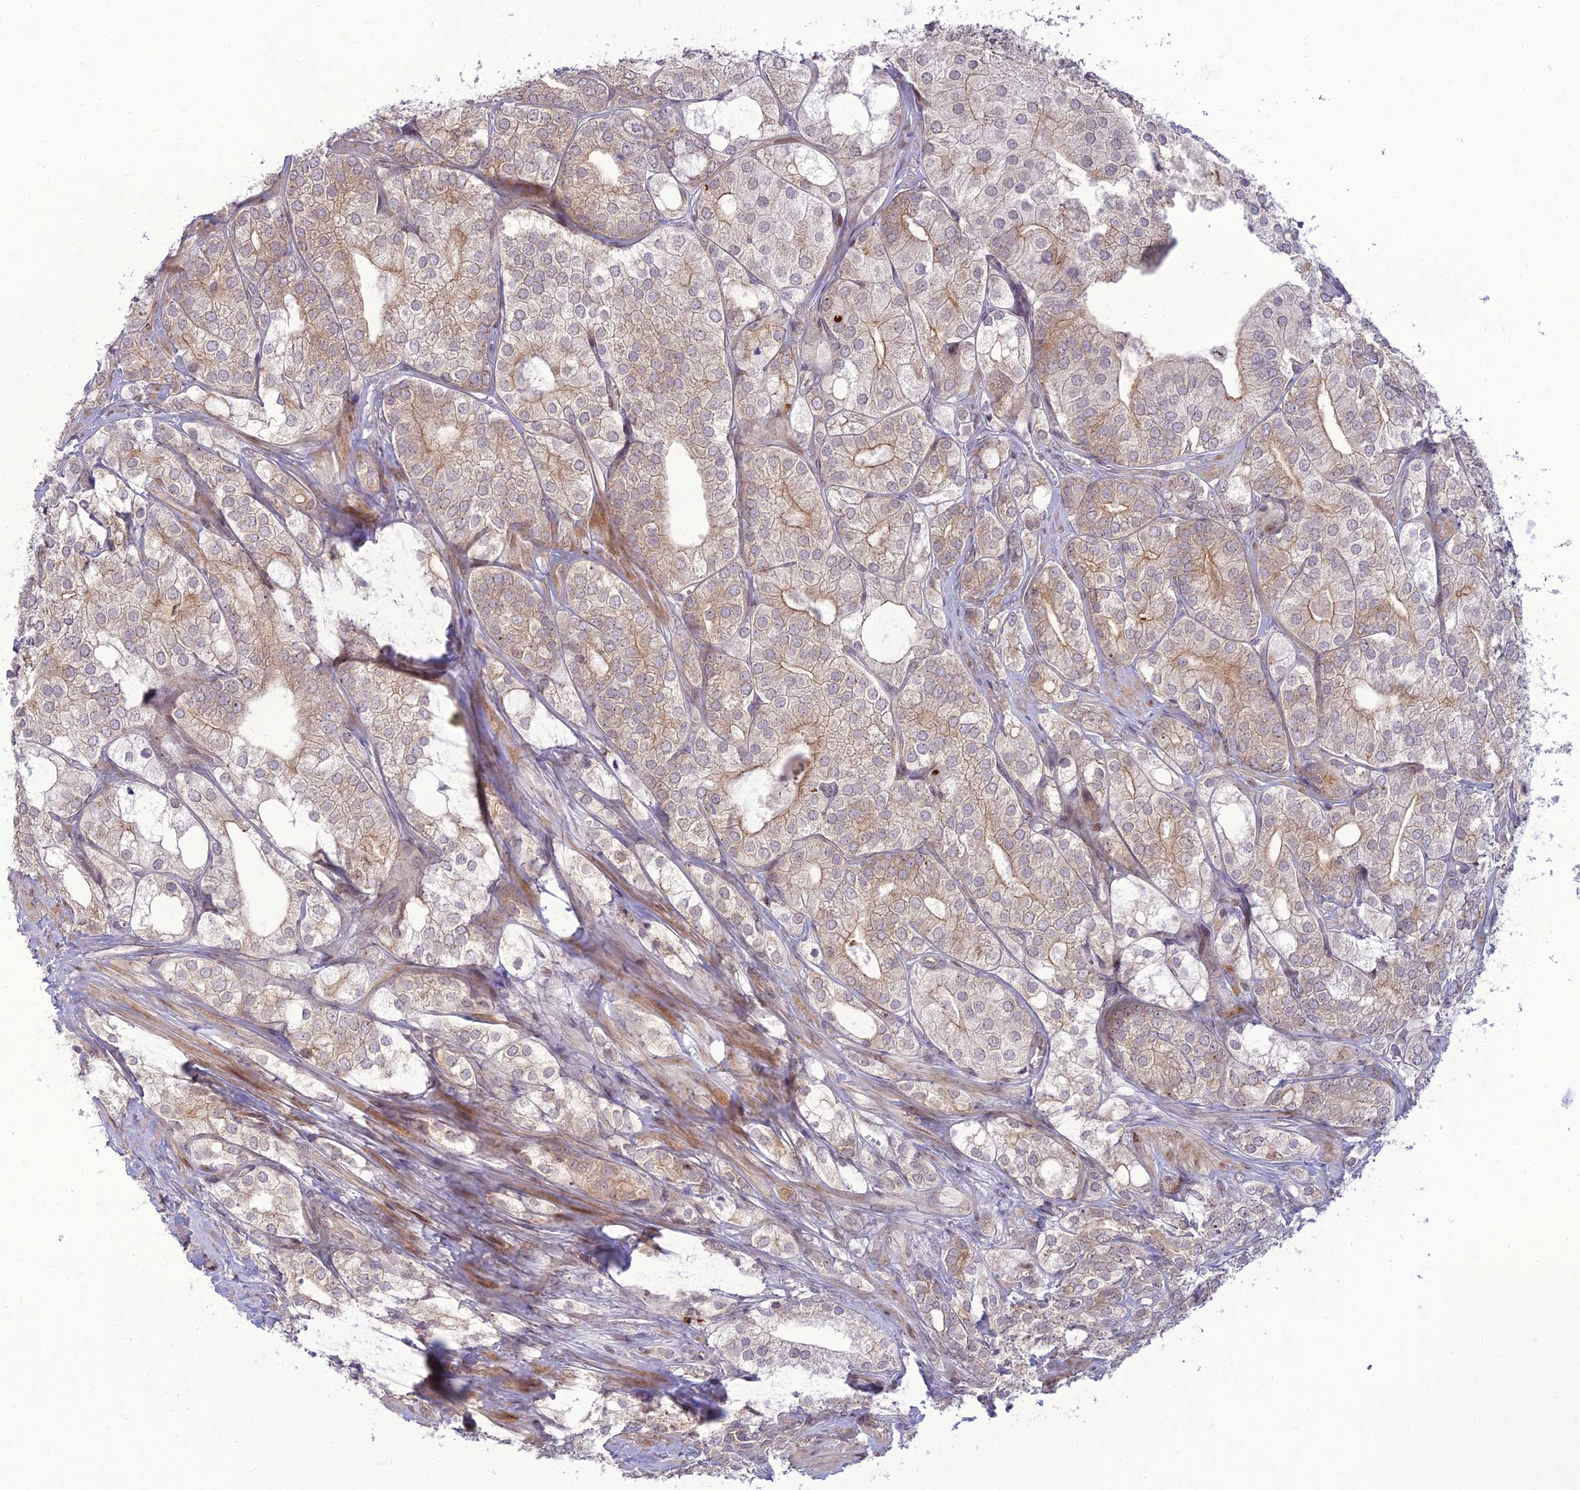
{"staining": {"intensity": "weak", "quantity": "25%-75%", "location": "cytoplasmic/membranous"}, "tissue": "prostate cancer", "cell_type": "Tumor cells", "image_type": "cancer", "snomed": [{"axis": "morphology", "description": "Adenocarcinoma, High grade"}, {"axis": "topography", "description": "Prostate"}], "caption": "Immunohistochemistry photomicrograph of neoplastic tissue: prostate cancer stained using immunohistochemistry (IHC) displays low levels of weak protein expression localized specifically in the cytoplasmic/membranous of tumor cells, appearing as a cytoplasmic/membranous brown color.", "gene": "DTX2", "patient": {"sex": "male", "age": 50}}